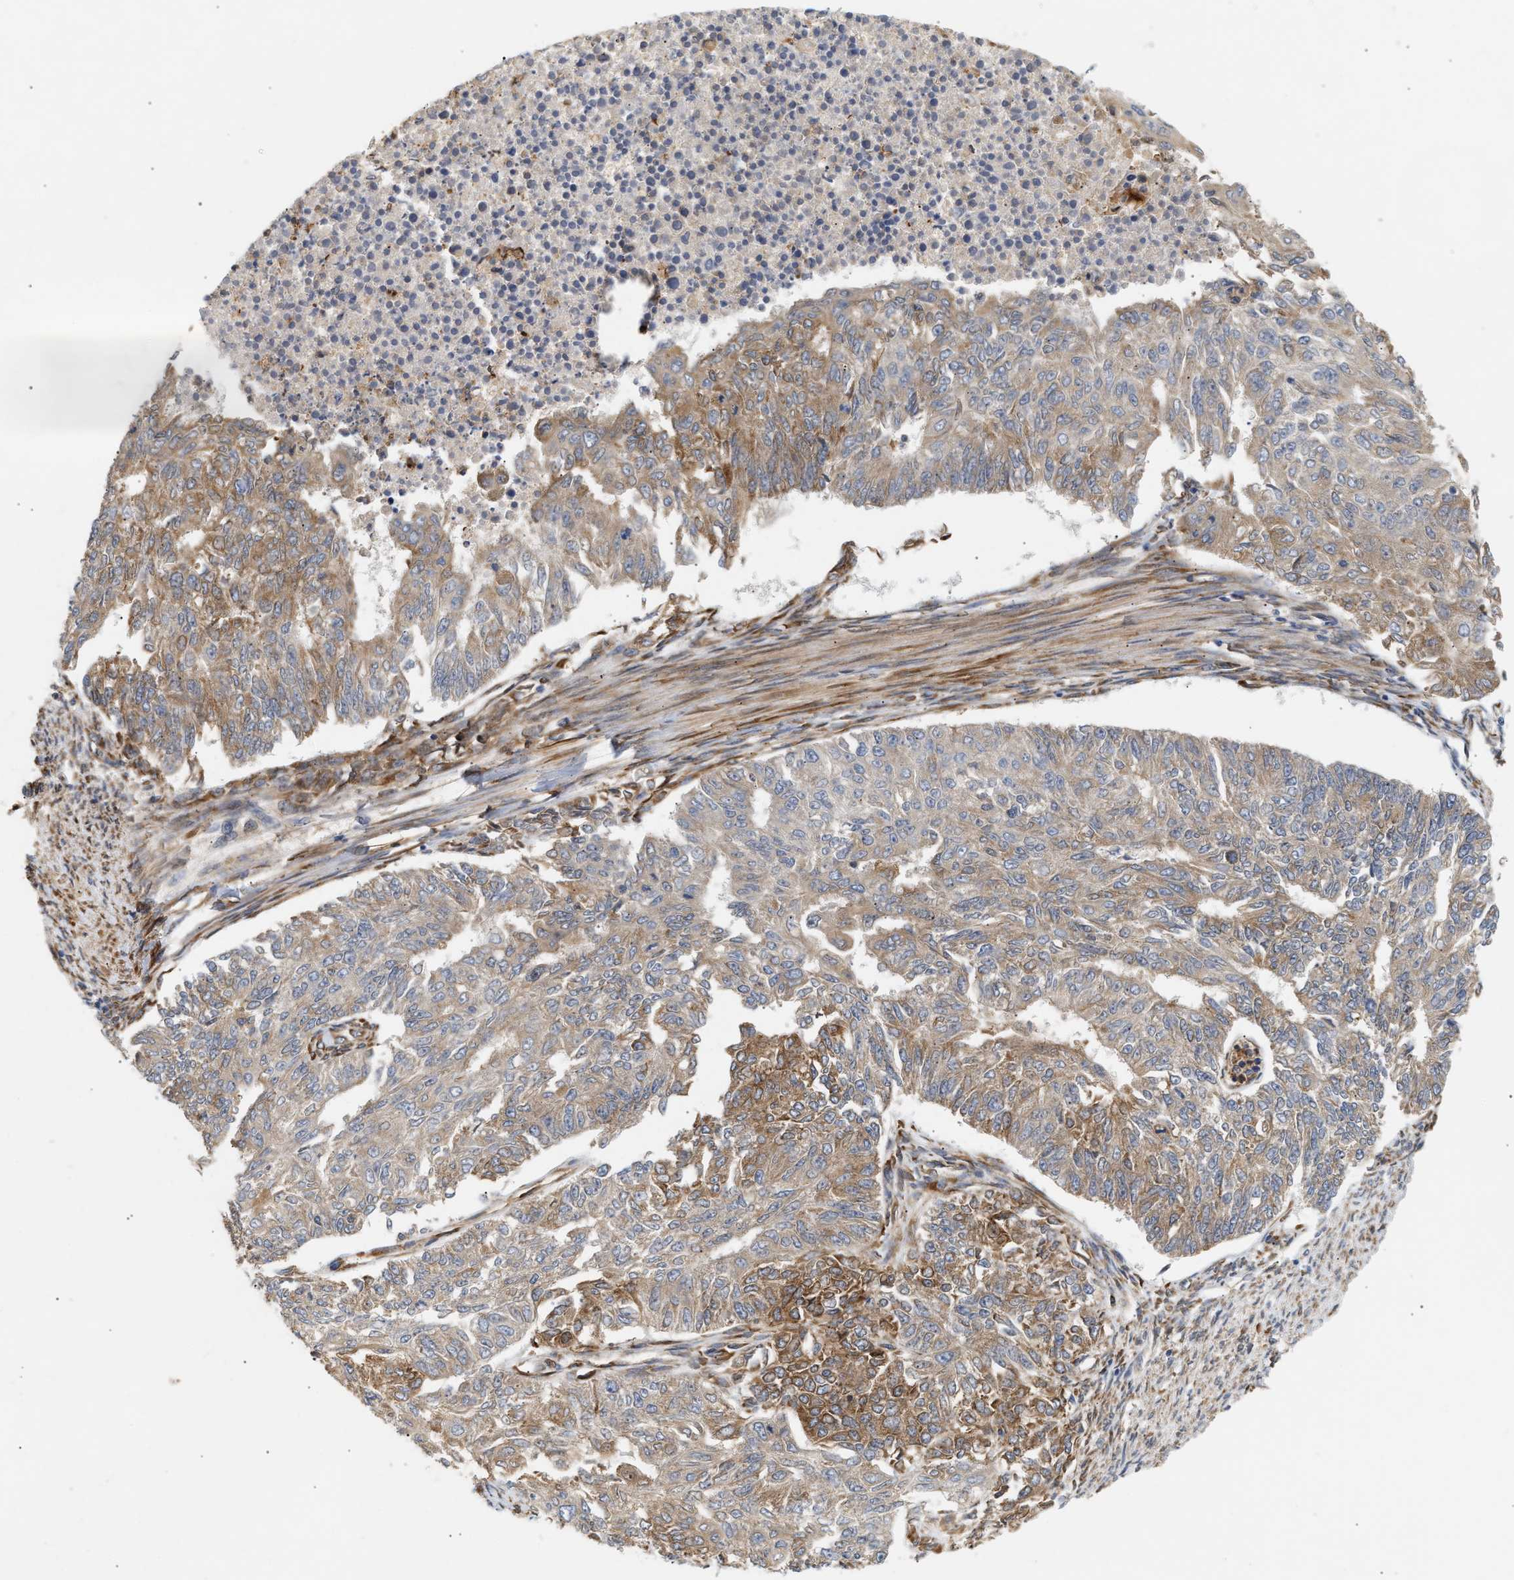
{"staining": {"intensity": "moderate", "quantity": "25%-75%", "location": "cytoplasmic/membranous"}, "tissue": "endometrial cancer", "cell_type": "Tumor cells", "image_type": "cancer", "snomed": [{"axis": "morphology", "description": "Adenocarcinoma, NOS"}, {"axis": "topography", "description": "Endometrium"}], "caption": "Brown immunohistochemical staining in human adenocarcinoma (endometrial) displays moderate cytoplasmic/membranous expression in about 25%-75% of tumor cells.", "gene": "PLCD1", "patient": {"sex": "female", "age": 32}}